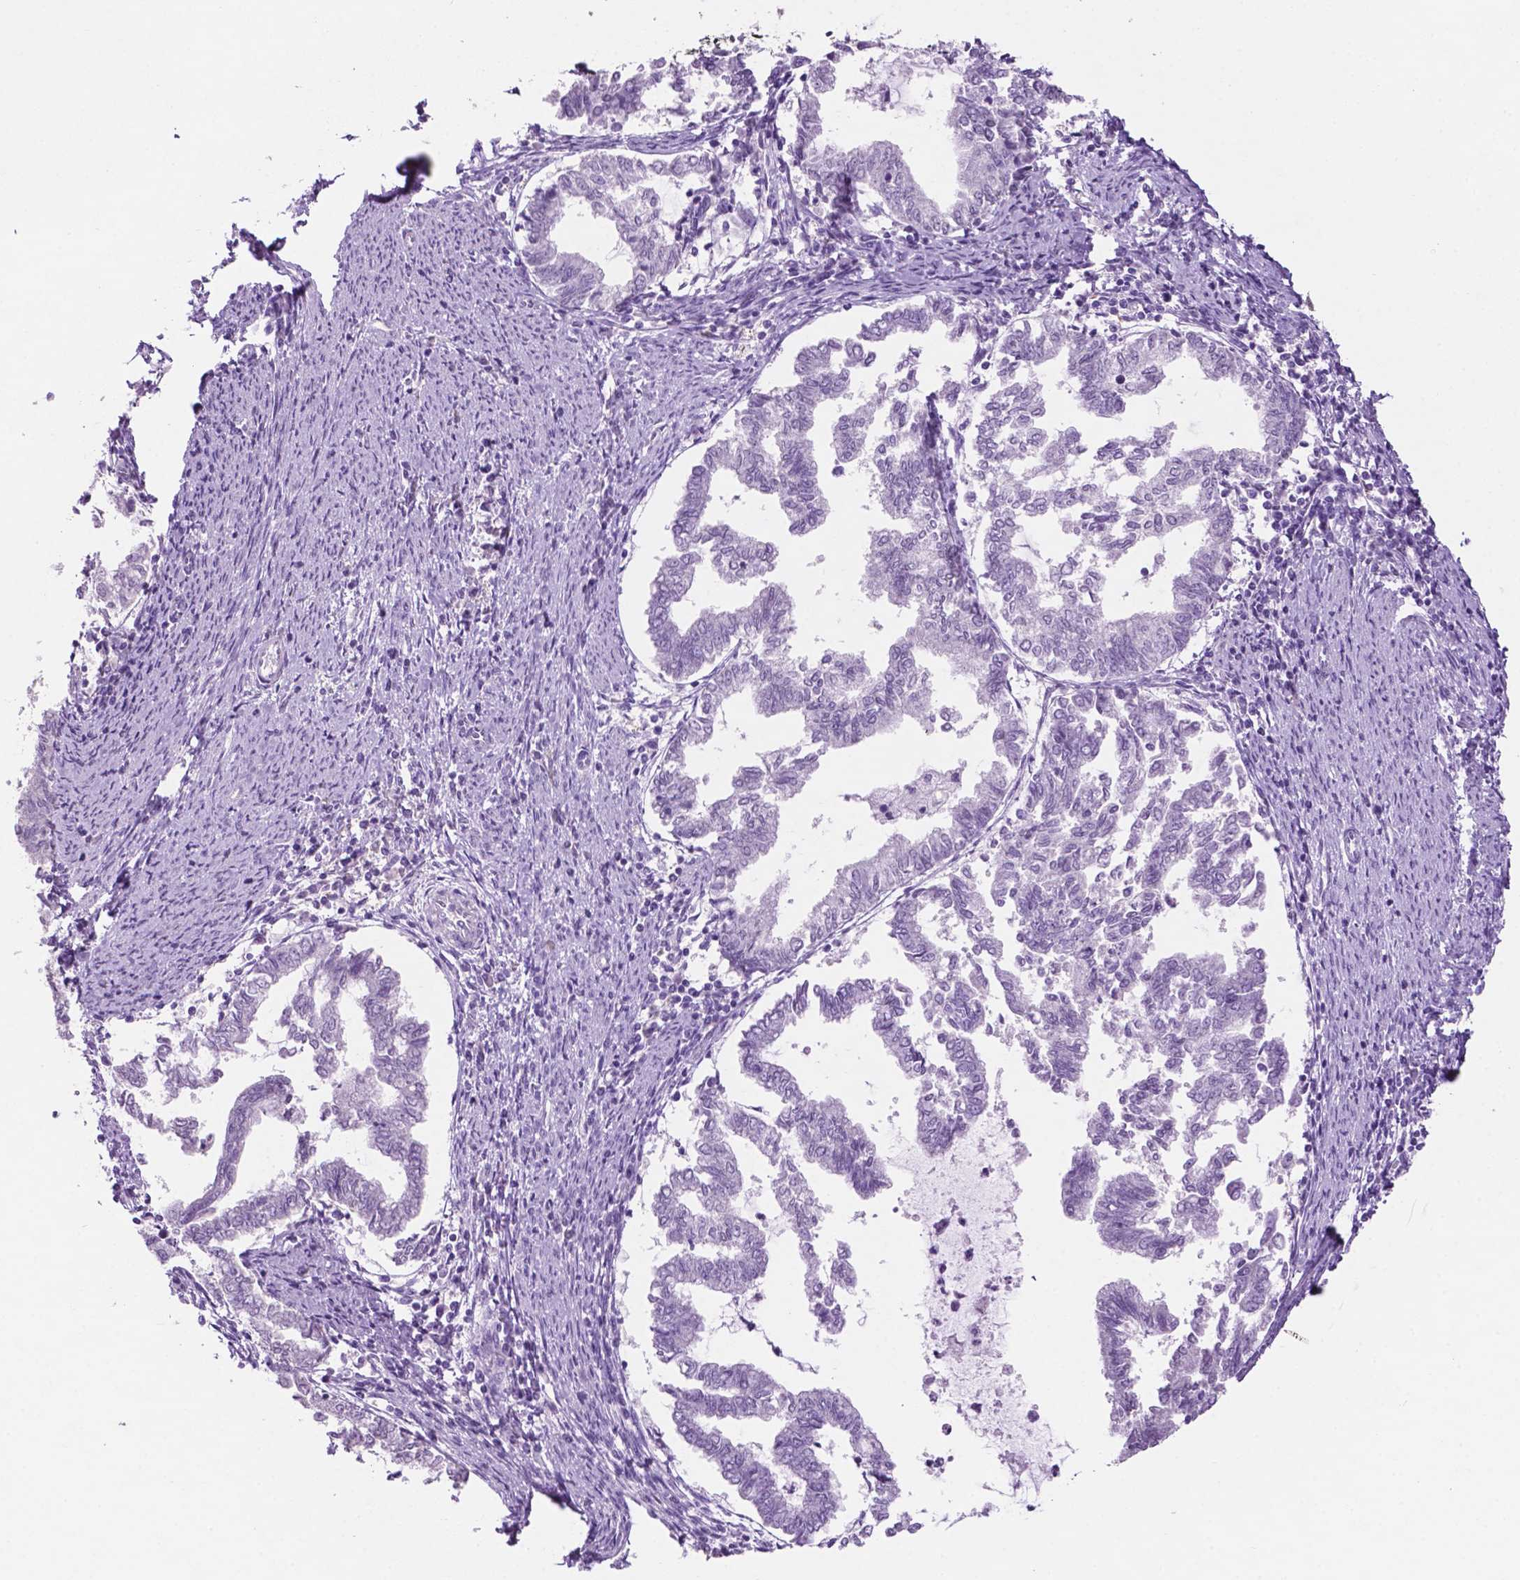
{"staining": {"intensity": "negative", "quantity": "none", "location": "none"}, "tissue": "endometrial cancer", "cell_type": "Tumor cells", "image_type": "cancer", "snomed": [{"axis": "morphology", "description": "Adenocarcinoma, NOS"}, {"axis": "topography", "description": "Endometrium"}], "caption": "The histopathology image demonstrates no staining of tumor cells in endometrial cancer.", "gene": "PHGR1", "patient": {"sex": "female", "age": 79}}